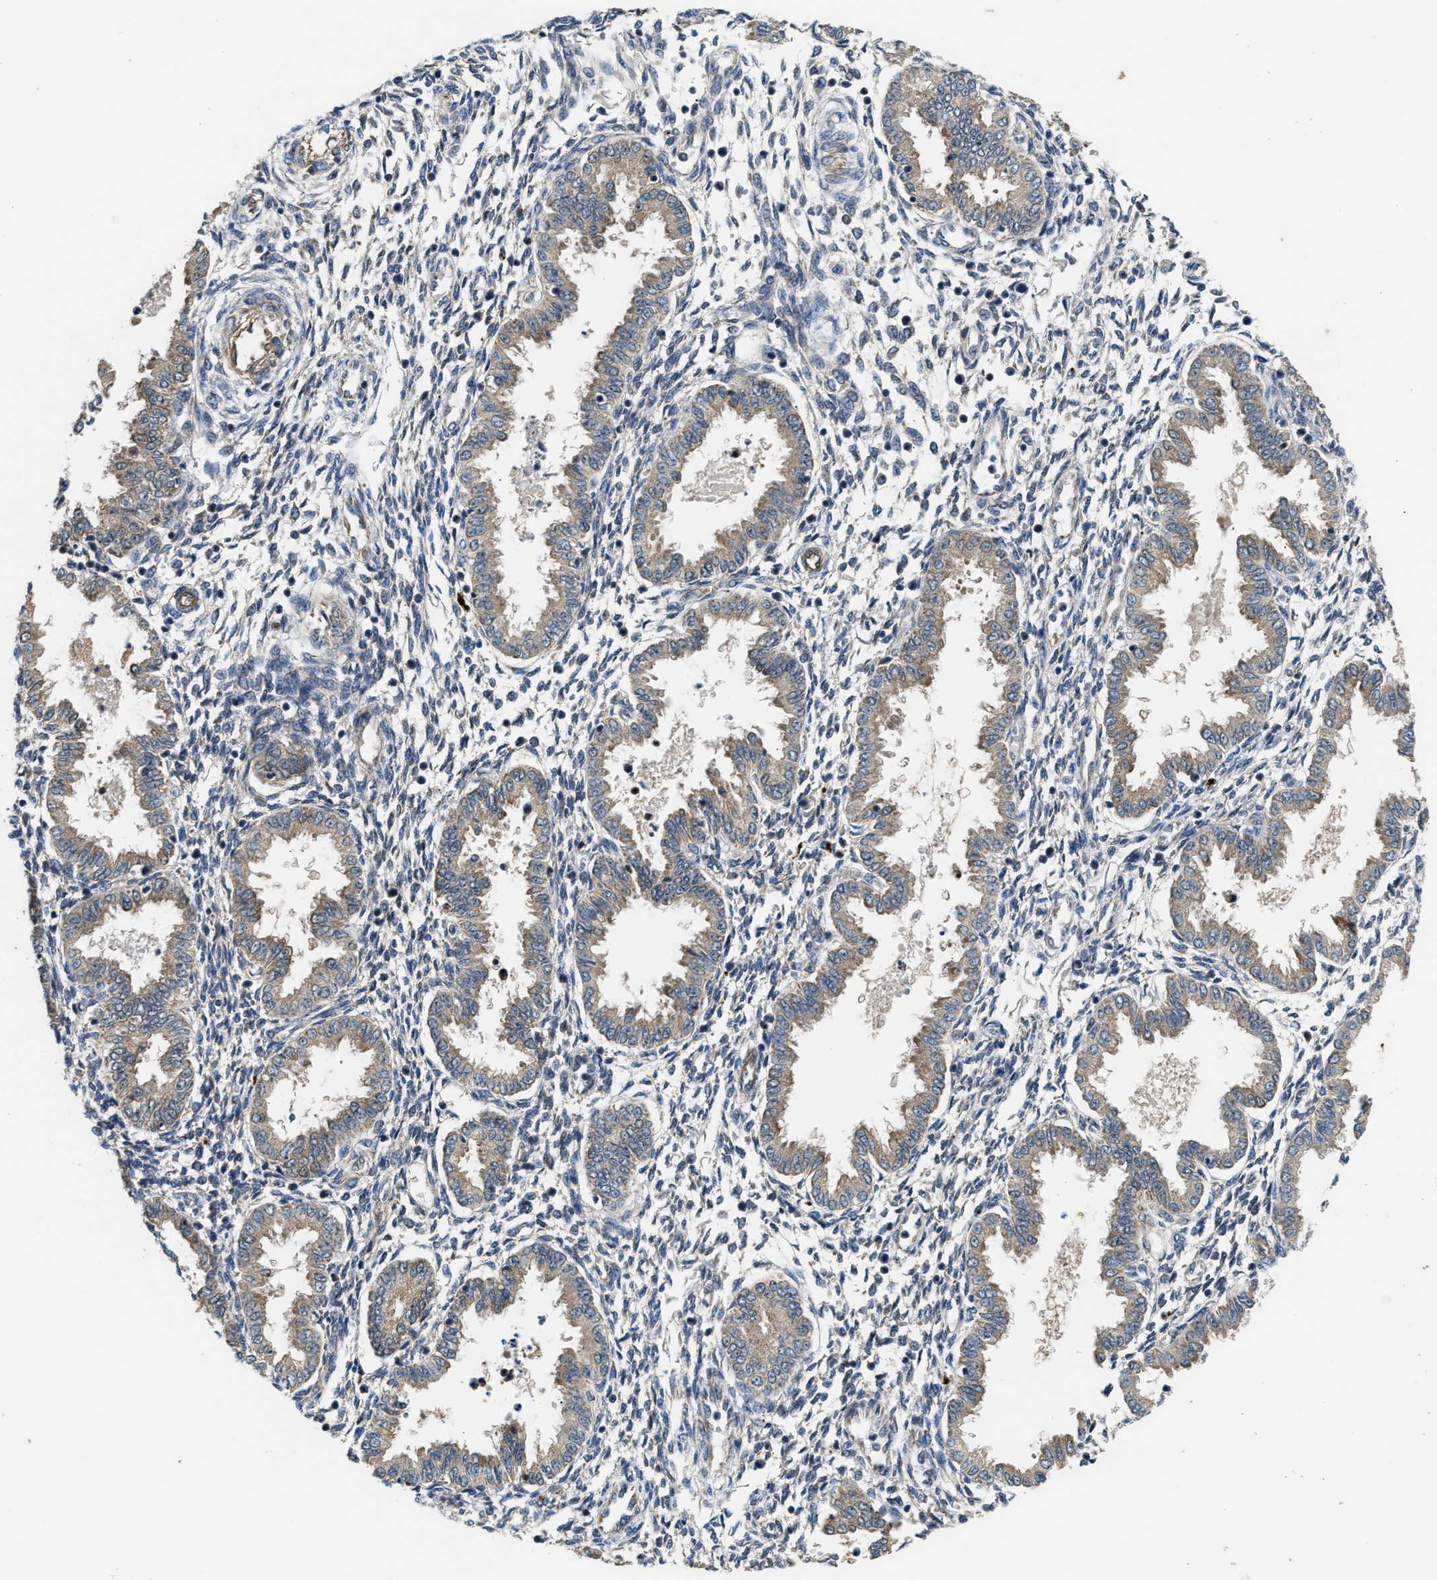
{"staining": {"intensity": "negative", "quantity": "none", "location": "none"}, "tissue": "endometrium", "cell_type": "Cells in endometrial stroma", "image_type": "normal", "snomed": [{"axis": "morphology", "description": "Normal tissue, NOS"}, {"axis": "topography", "description": "Endometrium"}], "caption": "Cells in endometrial stroma are negative for protein expression in benign human endometrium. (DAB immunohistochemistry, high magnification).", "gene": "PPA1", "patient": {"sex": "female", "age": 33}}